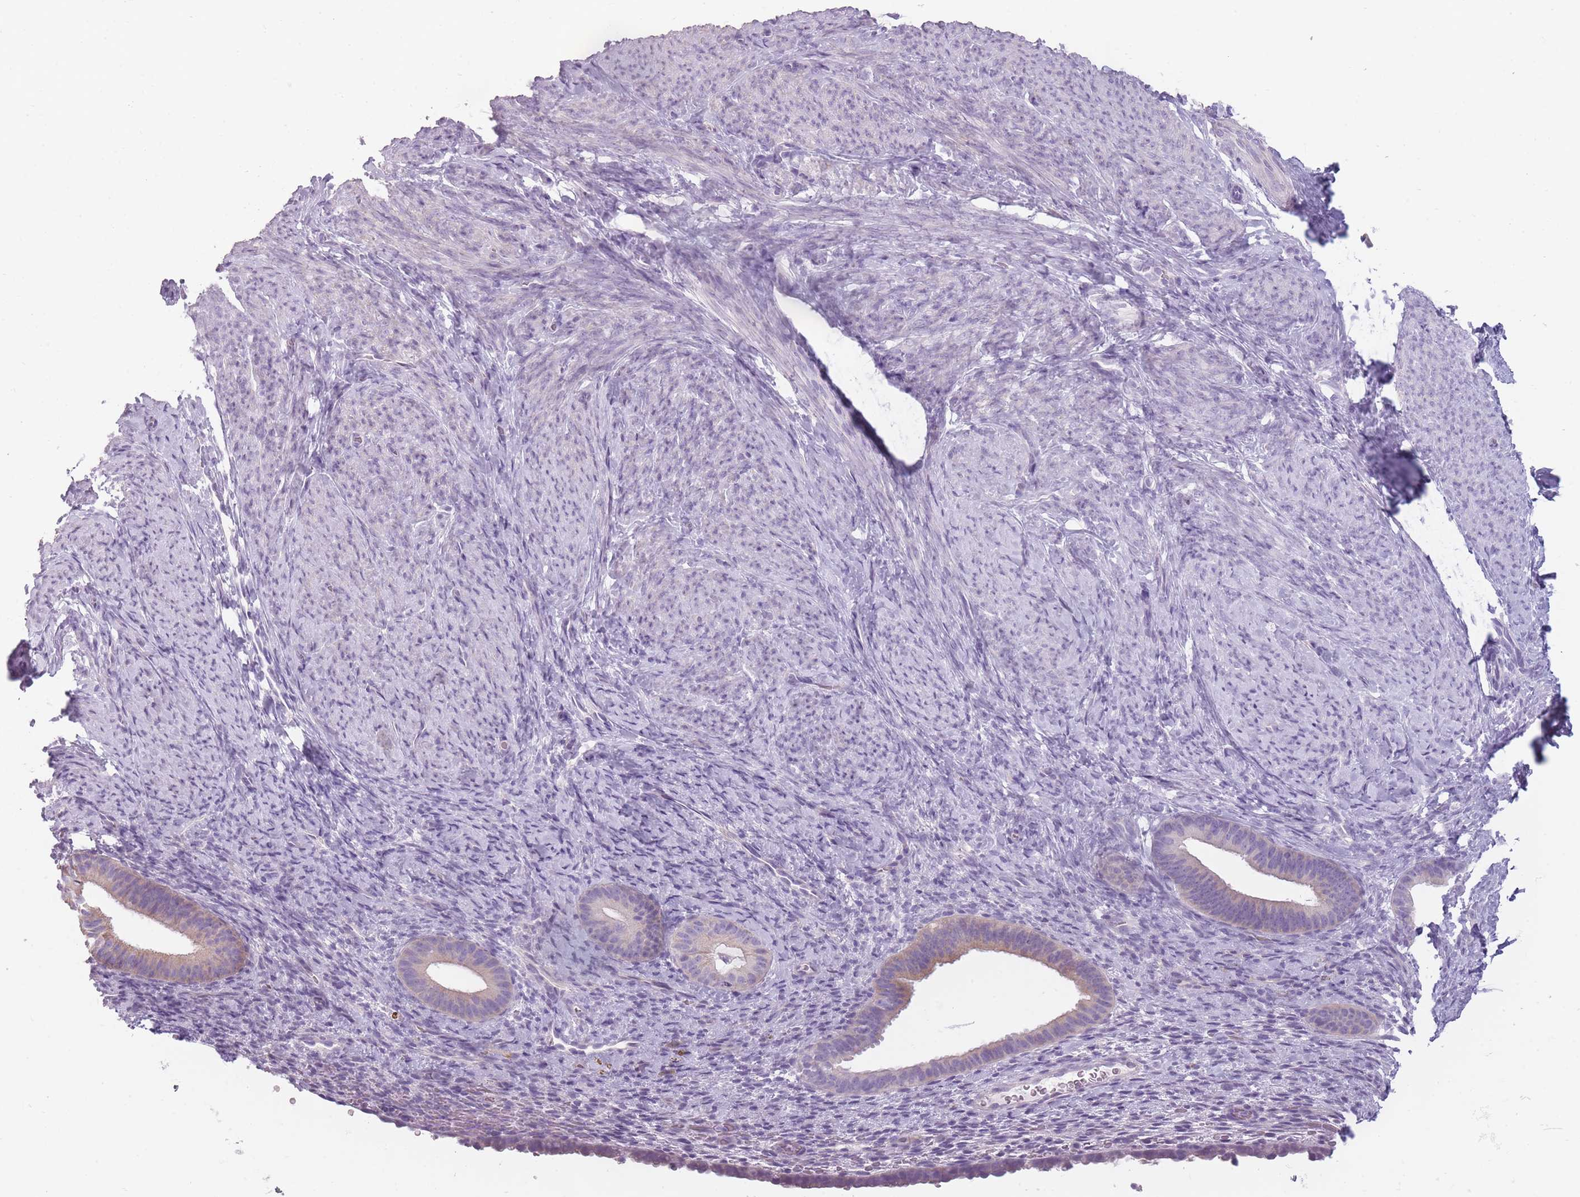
{"staining": {"intensity": "negative", "quantity": "none", "location": "none"}, "tissue": "endometrium", "cell_type": "Cells in endometrial stroma", "image_type": "normal", "snomed": [{"axis": "morphology", "description": "Normal tissue, NOS"}, {"axis": "topography", "description": "Endometrium"}], "caption": "Histopathology image shows no protein expression in cells in endometrial stroma of normal endometrium. Brightfield microscopy of IHC stained with DAB (brown) and hematoxylin (blue), captured at high magnification.", "gene": "TMEM236", "patient": {"sex": "female", "age": 65}}